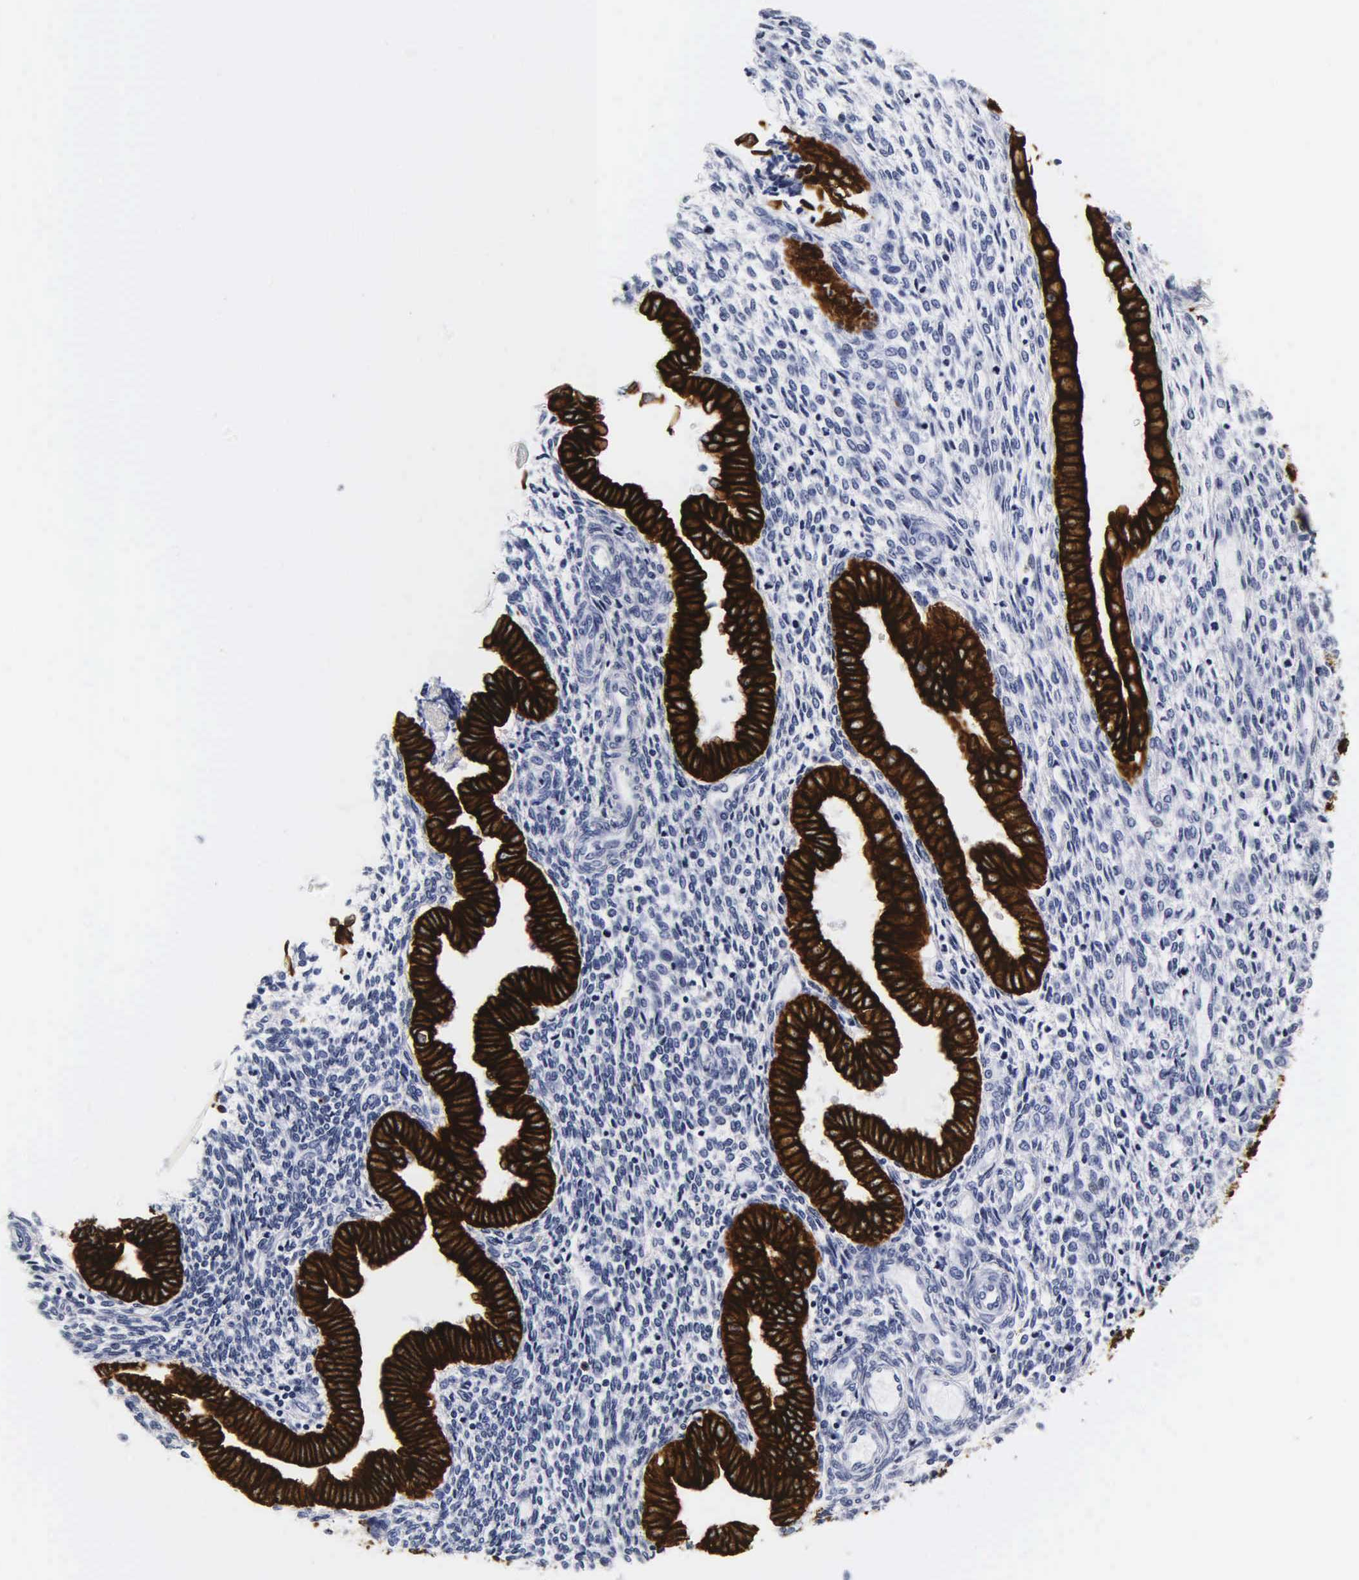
{"staining": {"intensity": "negative", "quantity": "none", "location": "none"}, "tissue": "endometrium", "cell_type": "Cells in endometrial stroma", "image_type": "normal", "snomed": [{"axis": "morphology", "description": "Normal tissue, NOS"}, {"axis": "topography", "description": "Endometrium"}], "caption": "Image shows no protein positivity in cells in endometrial stroma of benign endometrium. (DAB (3,3'-diaminobenzidine) IHC visualized using brightfield microscopy, high magnification).", "gene": "KRT18", "patient": {"sex": "female", "age": 36}}